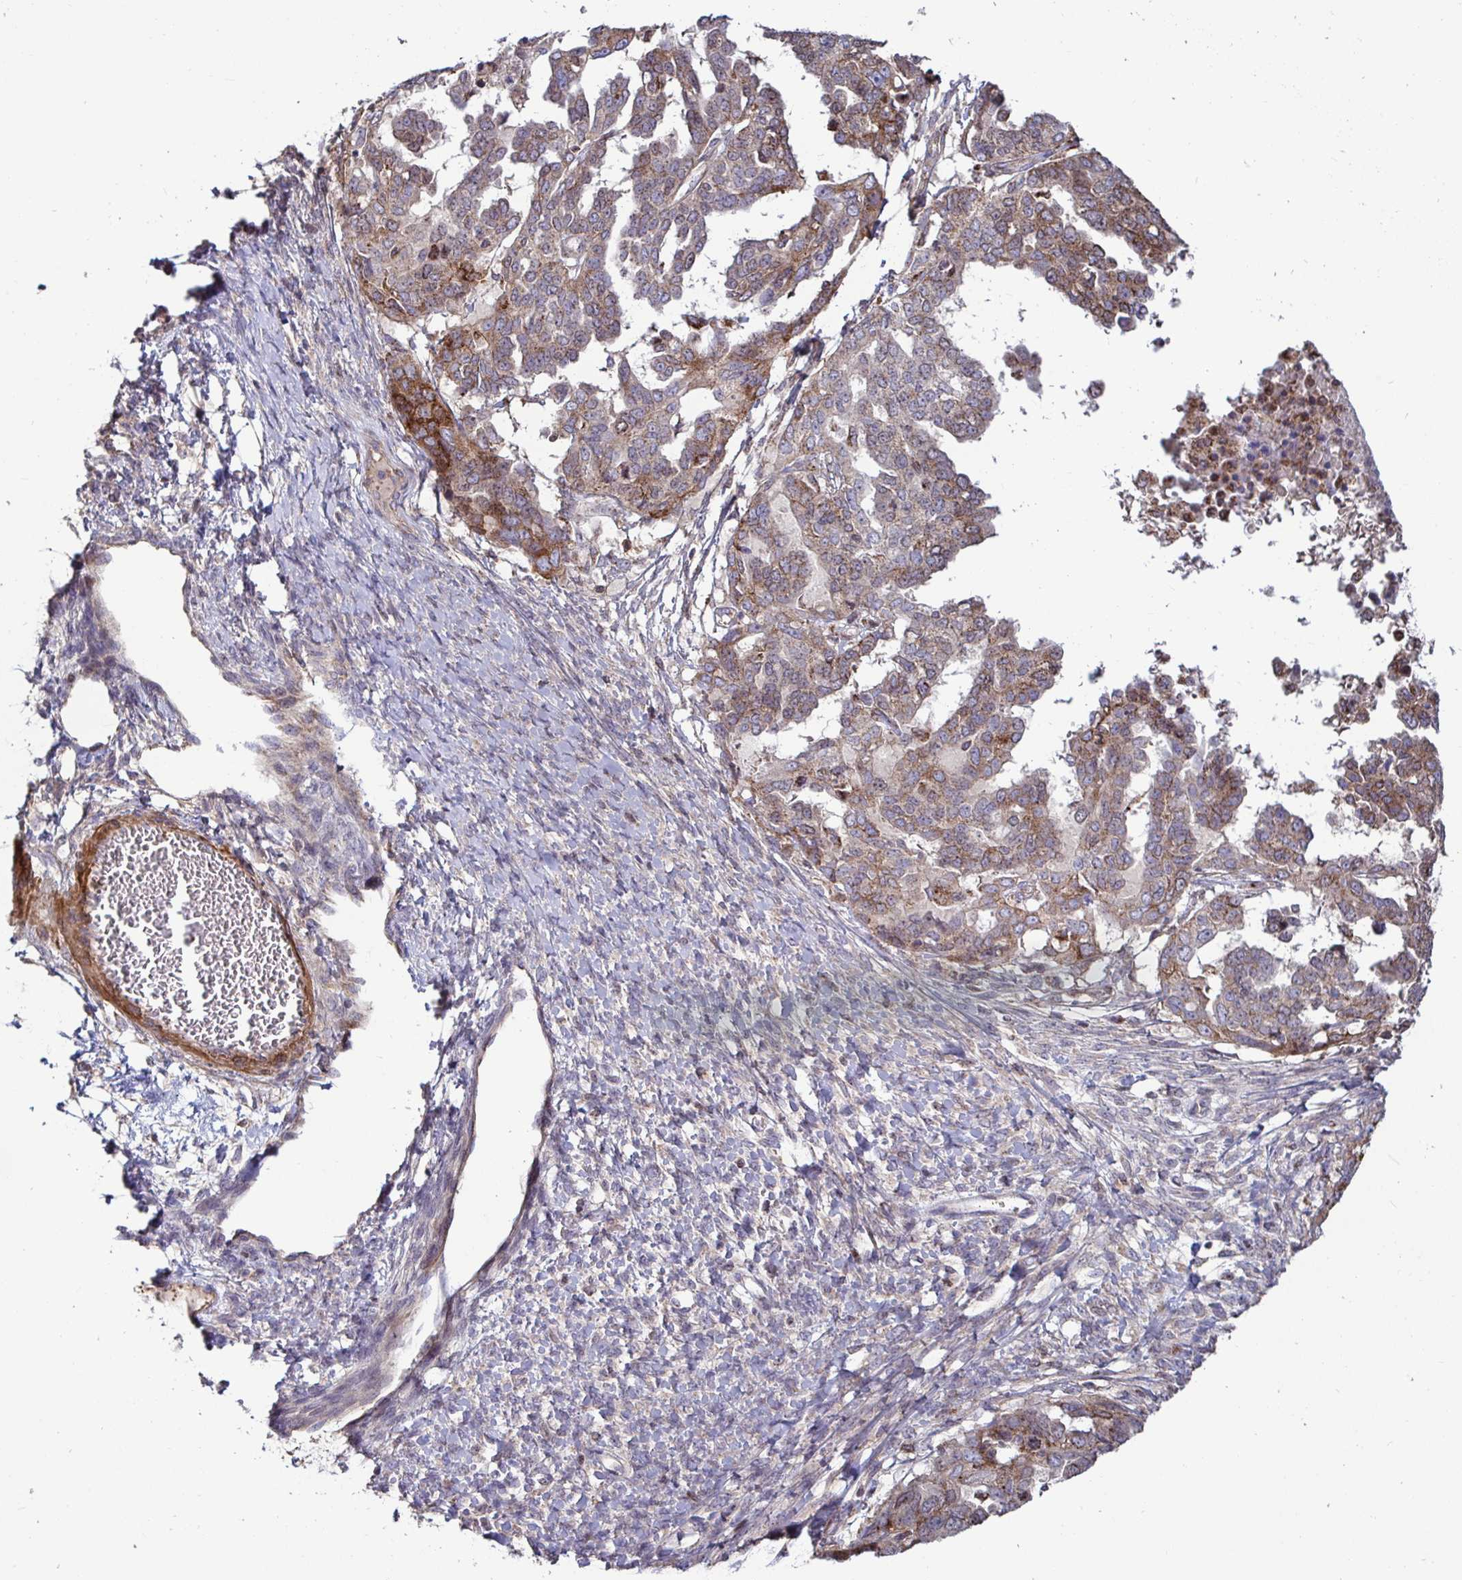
{"staining": {"intensity": "moderate", "quantity": ">75%", "location": "cytoplasmic/membranous"}, "tissue": "ovarian cancer", "cell_type": "Tumor cells", "image_type": "cancer", "snomed": [{"axis": "morphology", "description": "Cystadenocarcinoma, serous, NOS"}, {"axis": "topography", "description": "Ovary"}], "caption": "Immunohistochemistry (IHC) (DAB) staining of ovarian cancer (serous cystadenocarcinoma) displays moderate cytoplasmic/membranous protein expression in approximately >75% of tumor cells. (DAB (3,3'-diaminobenzidine) = brown stain, brightfield microscopy at high magnification).", "gene": "SPRY1", "patient": {"sex": "female", "age": 53}}